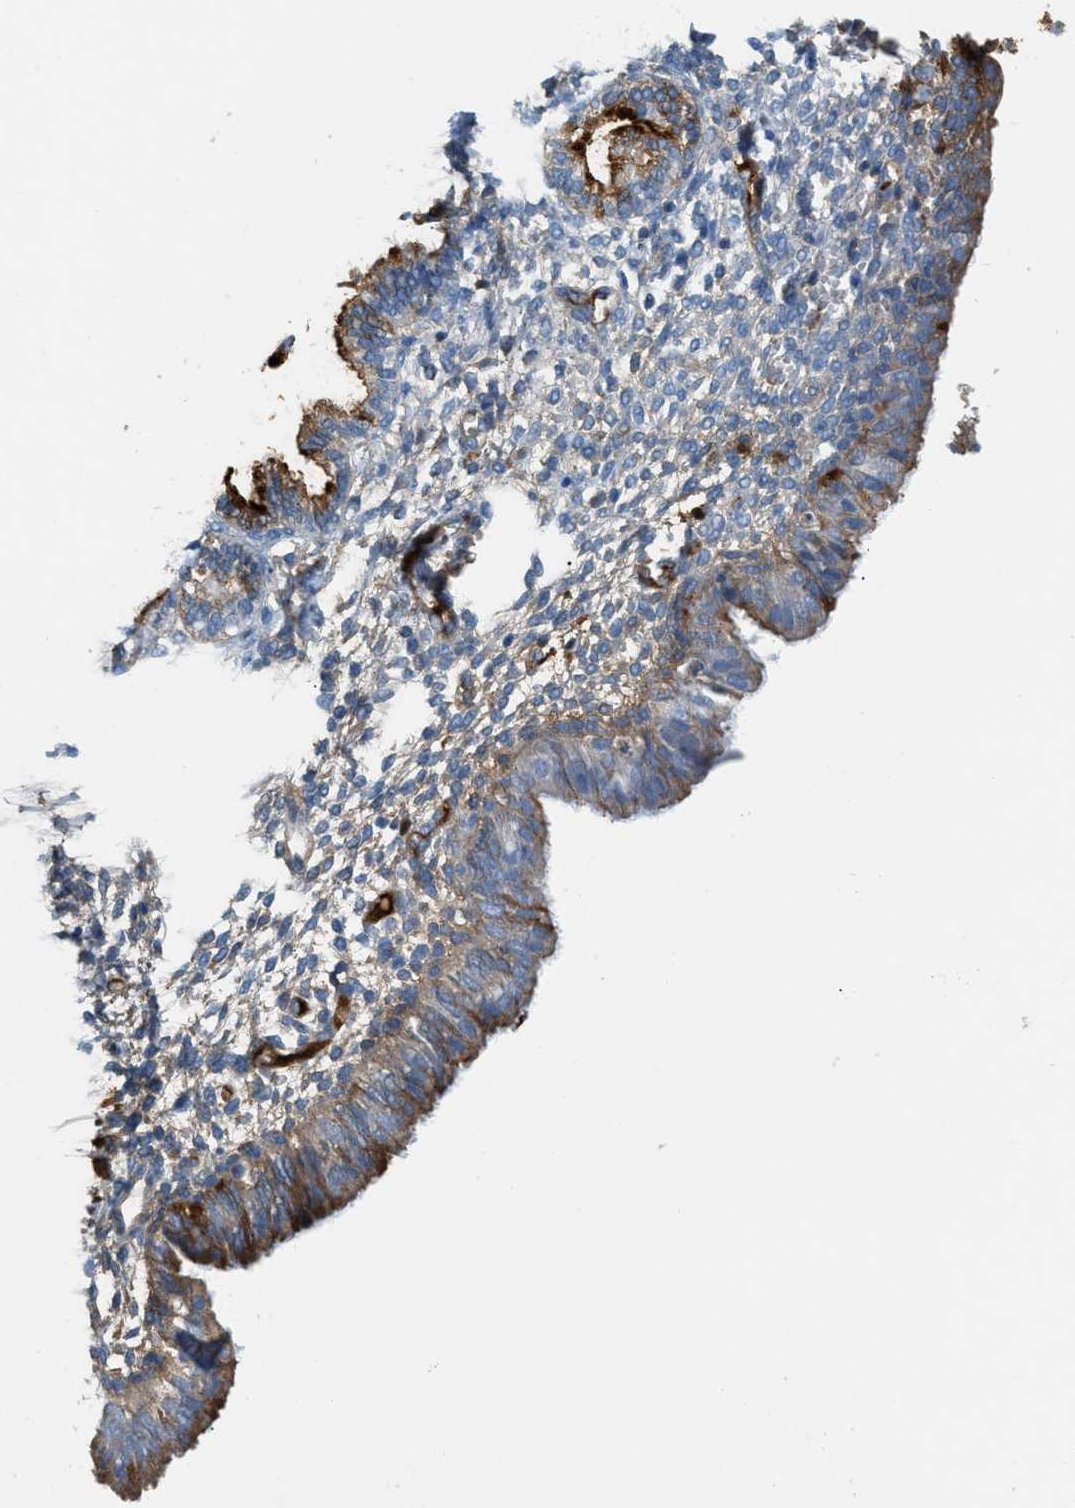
{"staining": {"intensity": "weak", "quantity": "<25%", "location": "cytoplasmic/membranous"}, "tissue": "endometrium", "cell_type": "Cells in endometrial stroma", "image_type": "normal", "snomed": [{"axis": "morphology", "description": "Normal tissue, NOS"}, {"axis": "topography", "description": "Endometrium"}], "caption": "Human endometrium stained for a protein using IHC reveals no positivity in cells in endometrial stroma.", "gene": "CFI", "patient": {"sex": "female", "age": 61}}